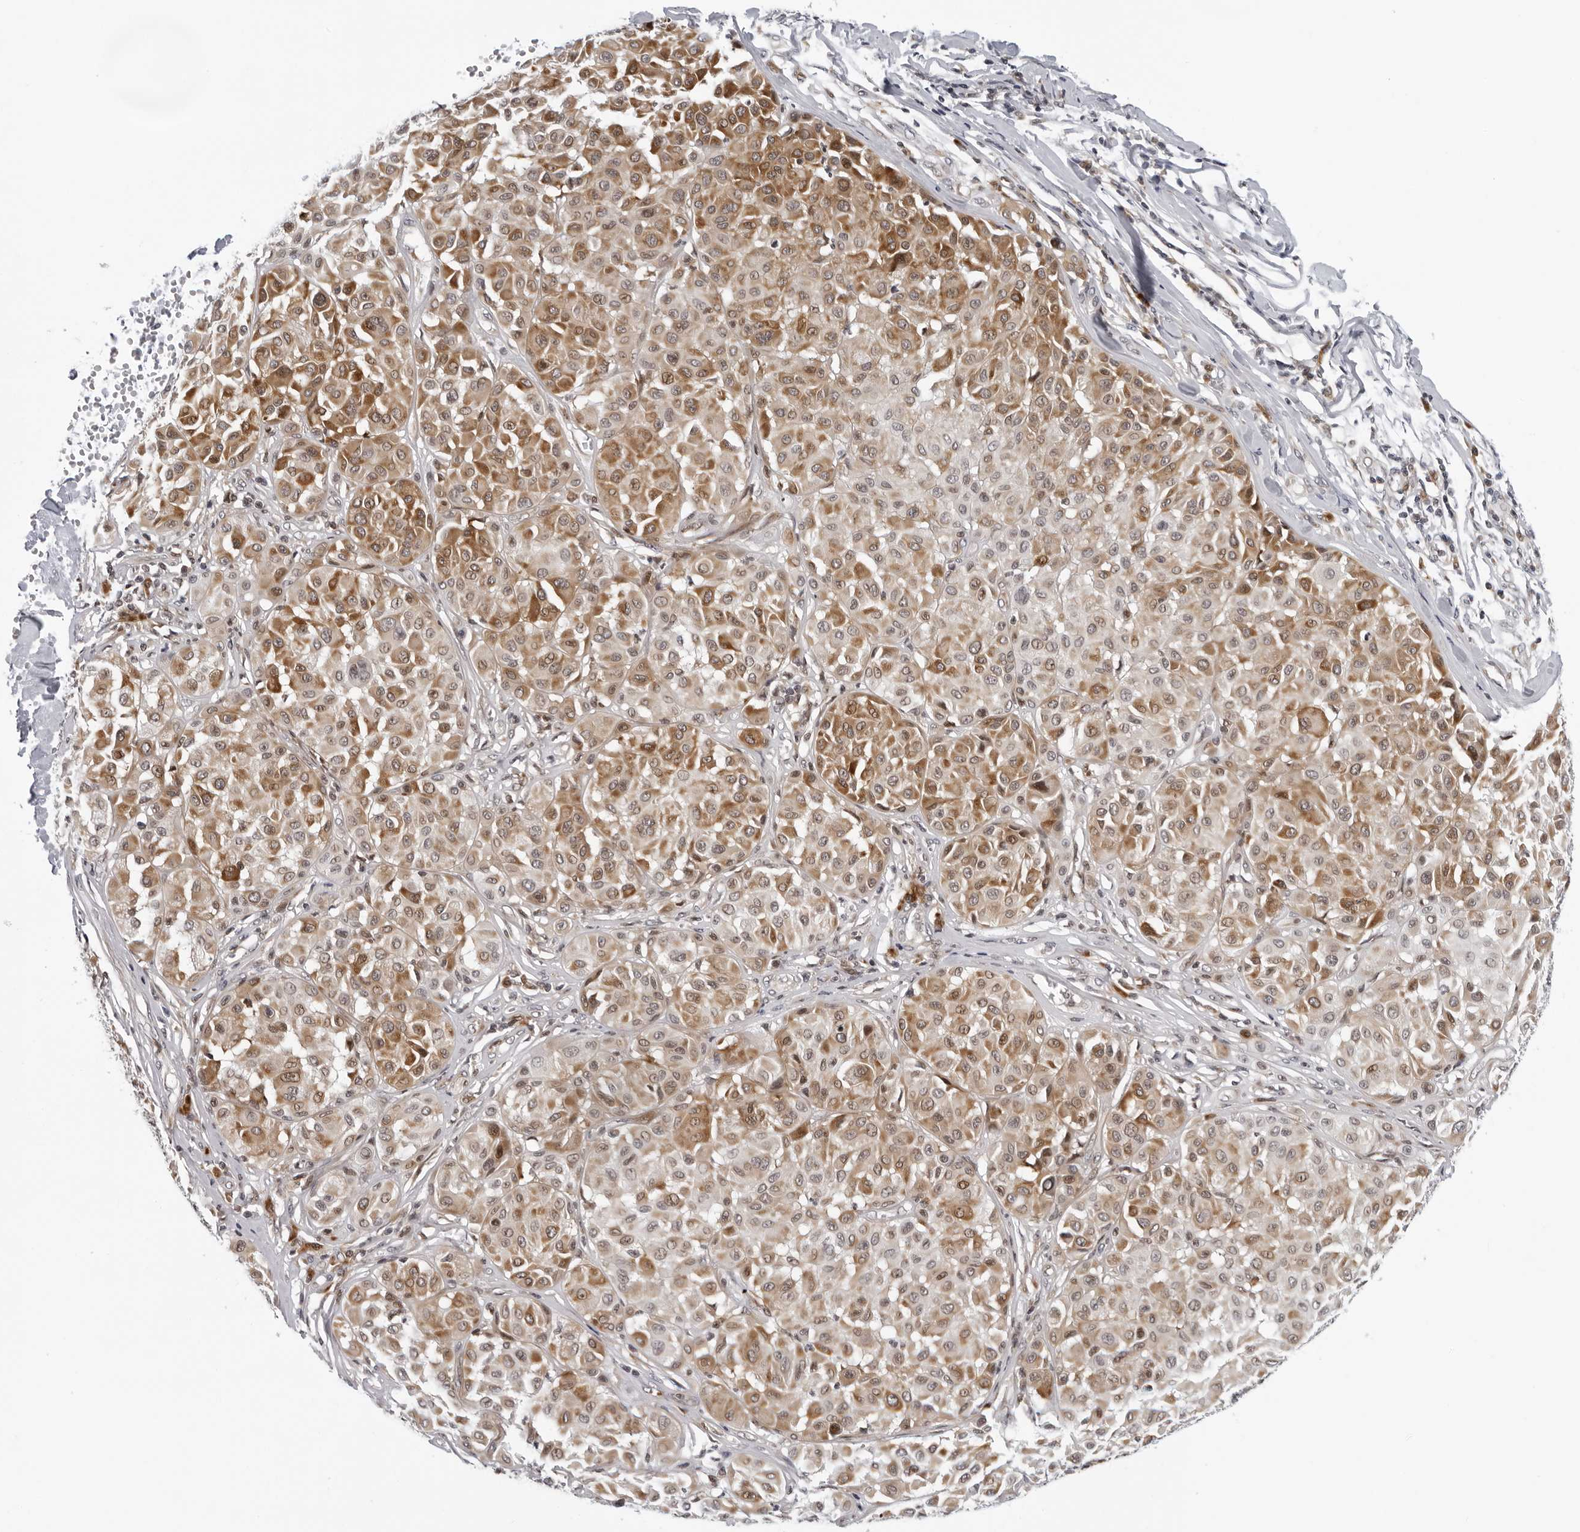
{"staining": {"intensity": "moderate", "quantity": ">75%", "location": "cytoplasmic/membranous"}, "tissue": "melanoma", "cell_type": "Tumor cells", "image_type": "cancer", "snomed": [{"axis": "morphology", "description": "Malignant melanoma, Metastatic site"}, {"axis": "topography", "description": "Soft tissue"}], "caption": "Human melanoma stained for a protein (brown) demonstrates moderate cytoplasmic/membranous positive staining in approximately >75% of tumor cells.", "gene": "PIP4K2C", "patient": {"sex": "male", "age": 41}}